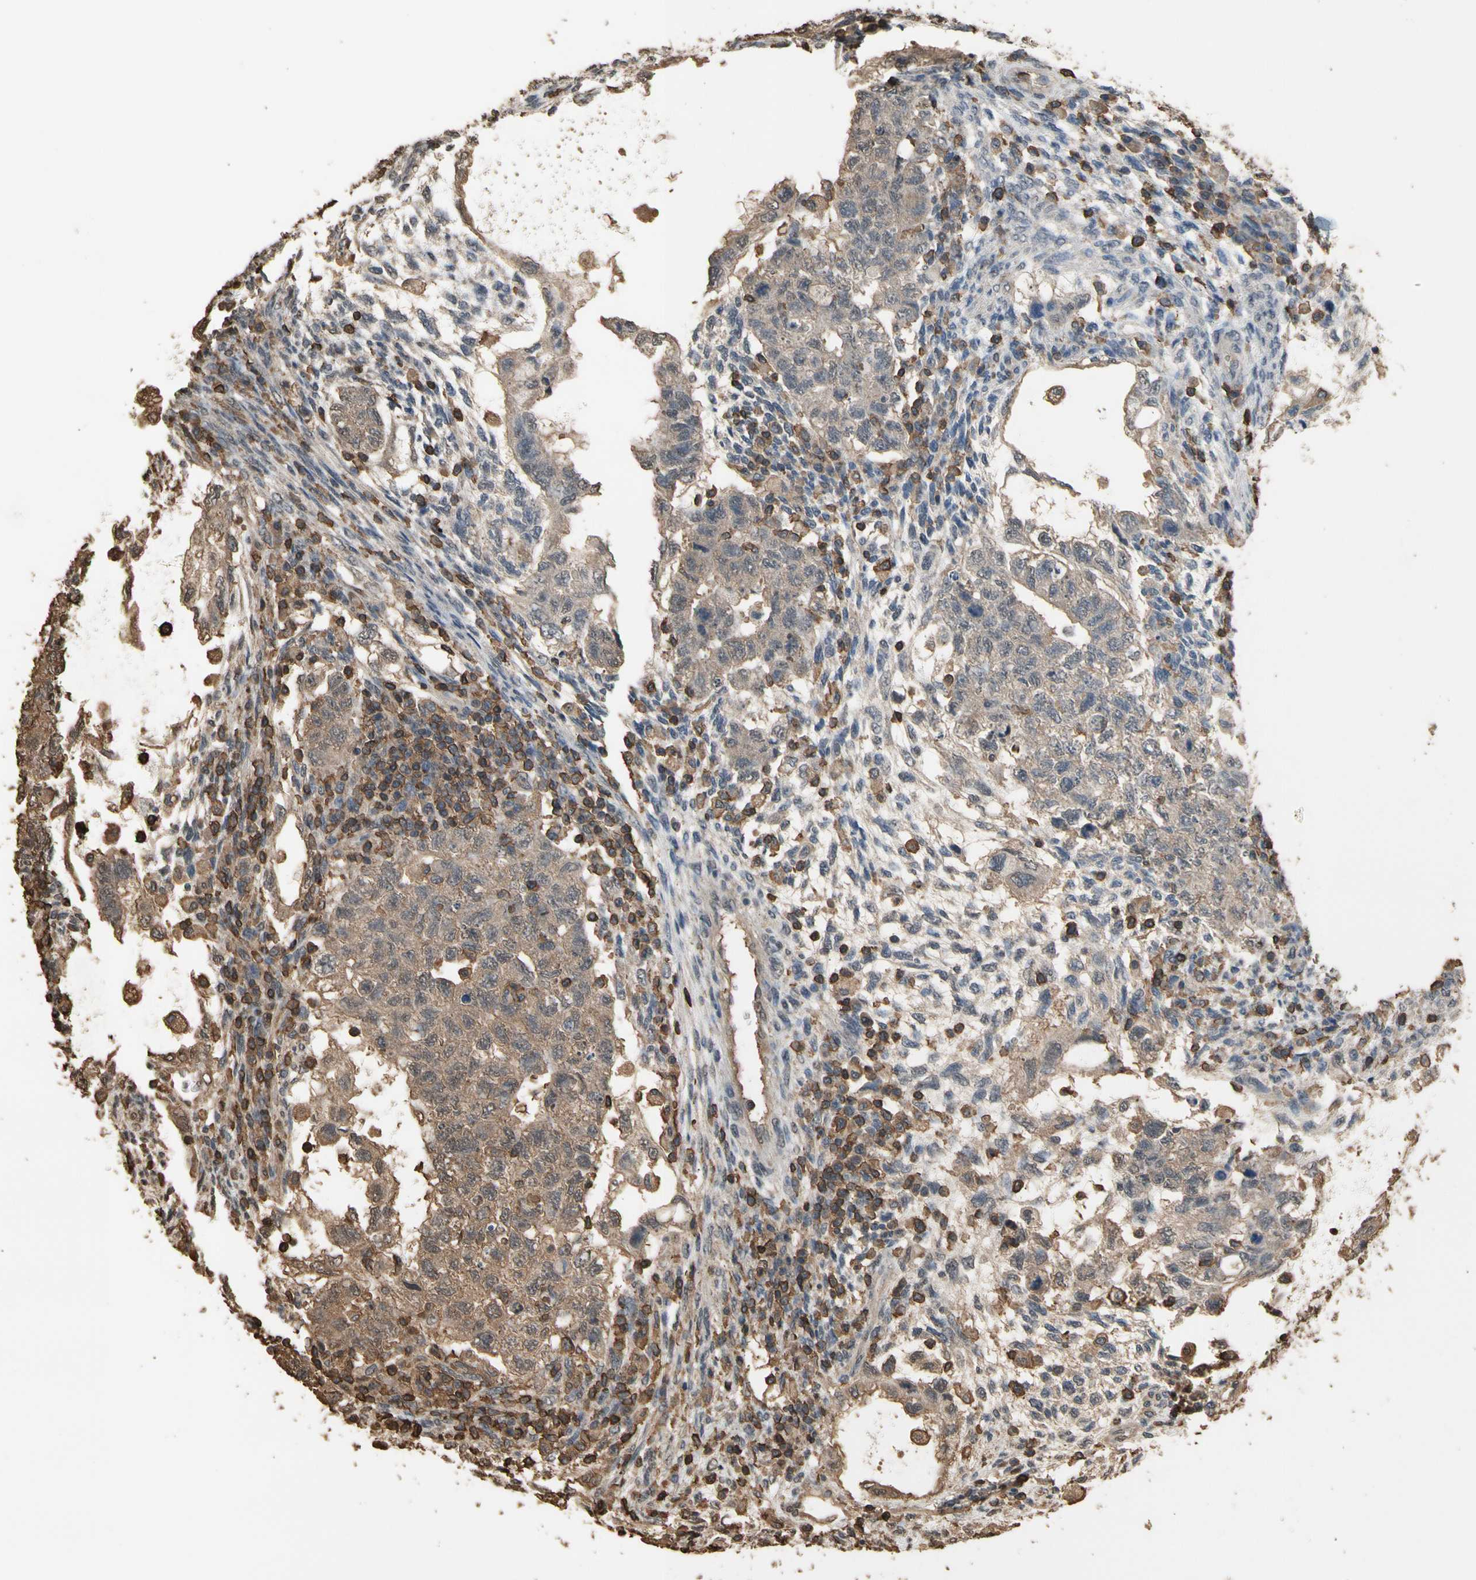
{"staining": {"intensity": "moderate", "quantity": ">75%", "location": "cytoplasmic/membranous"}, "tissue": "testis cancer", "cell_type": "Tumor cells", "image_type": "cancer", "snomed": [{"axis": "morphology", "description": "Normal tissue, NOS"}, {"axis": "morphology", "description": "Carcinoma, Embryonal, NOS"}, {"axis": "topography", "description": "Testis"}], "caption": "Immunohistochemistry (IHC) photomicrograph of human testis cancer (embryonal carcinoma) stained for a protein (brown), which shows medium levels of moderate cytoplasmic/membranous positivity in approximately >75% of tumor cells.", "gene": "TNFSF13B", "patient": {"sex": "male", "age": 36}}